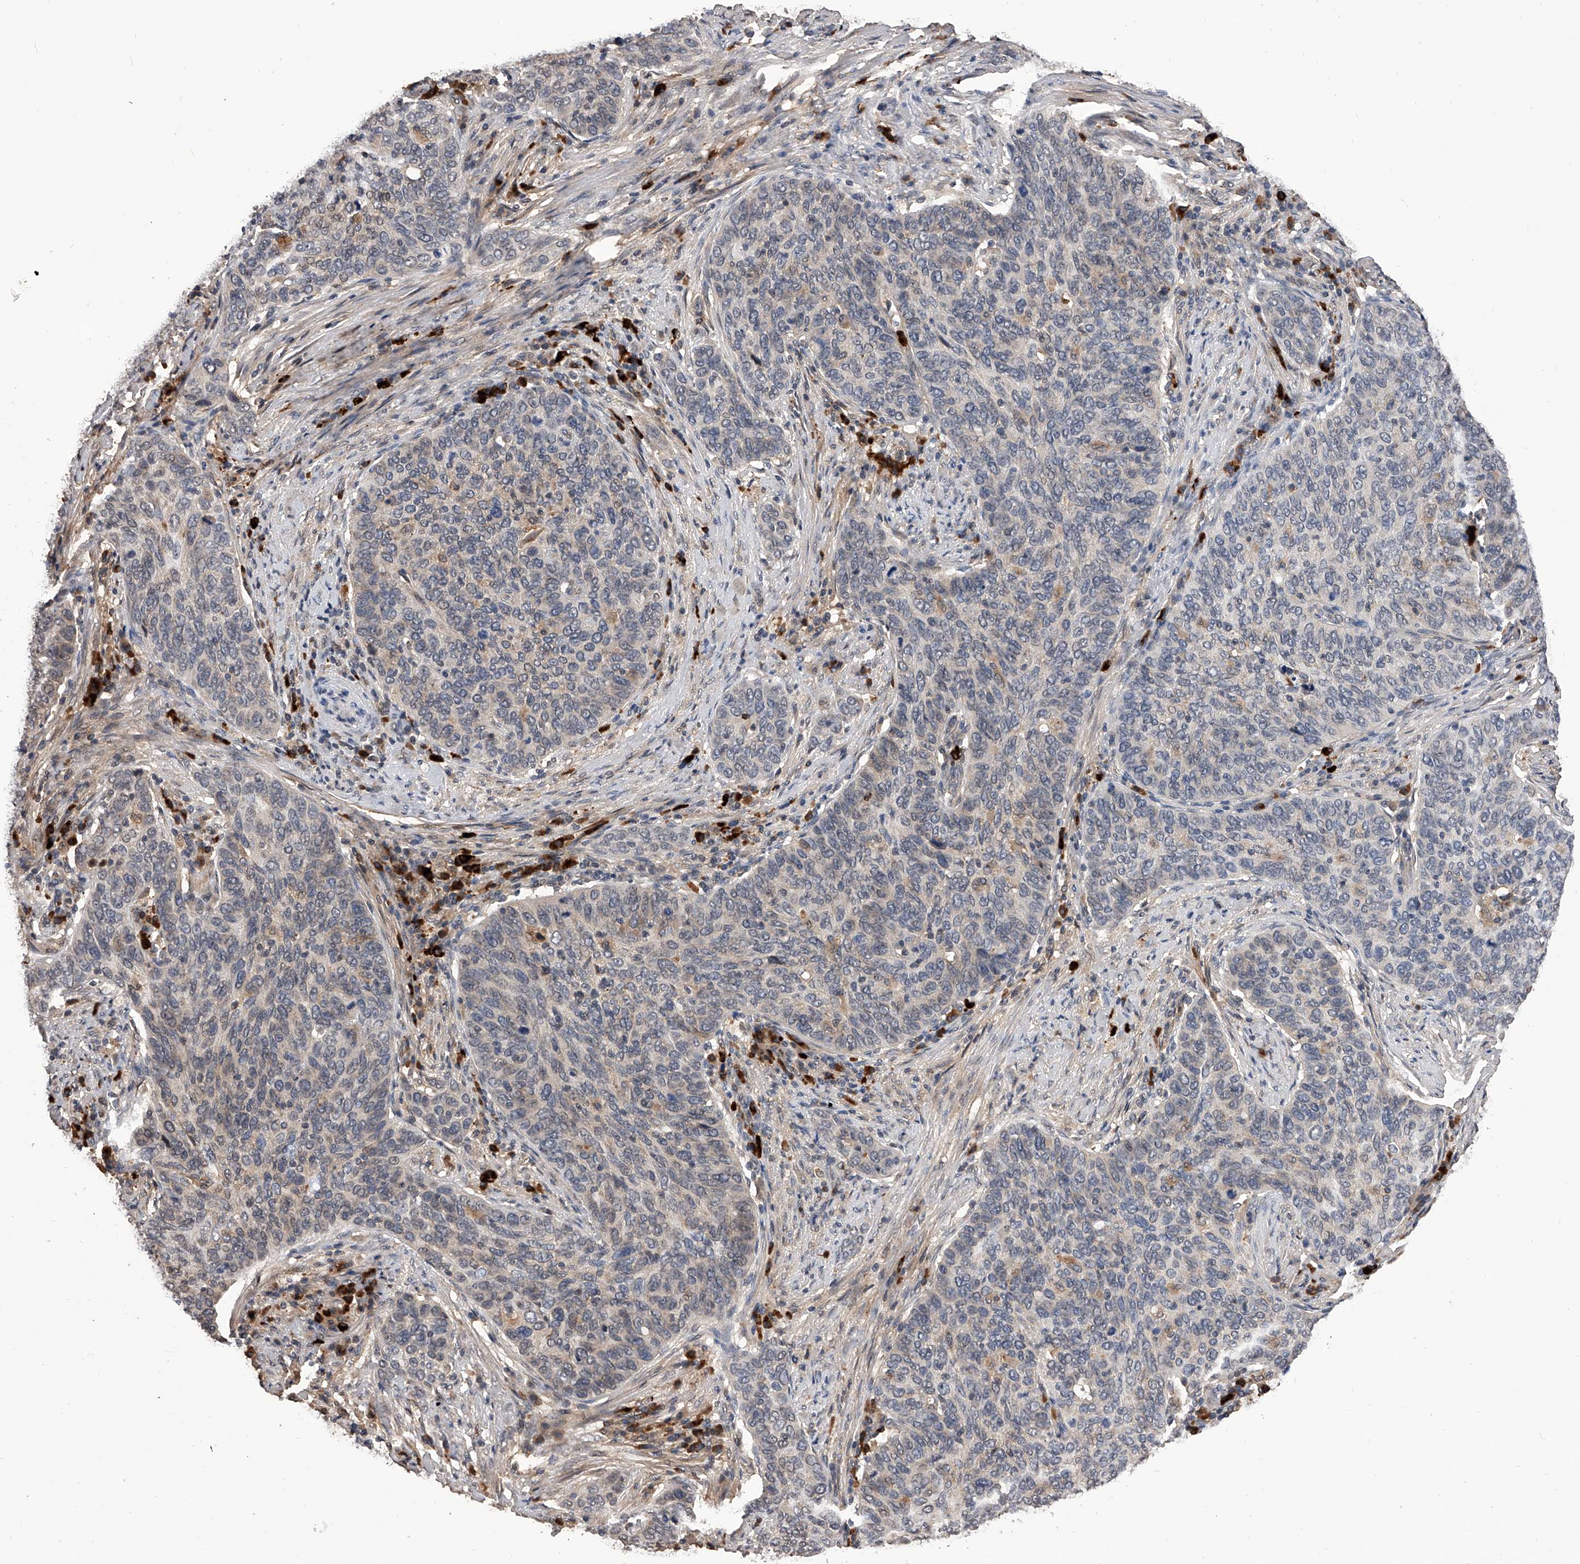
{"staining": {"intensity": "negative", "quantity": "none", "location": "none"}, "tissue": "cervical cancer", "cell_type": "Tumor cells", "image_type": "cancer", "snomed": [{"axis": "morphology", "description": "Squamous cell carcinoma, NOS"}, {"axis": "topography", "description": "Cervix"}], "caption": "Tumor cells are negative for protein expression in human cervical cancer. The staining was performed using DAB (3,3'-diaminobenzidine) to visualize the protein expression in brown, while the nuclei were stained in blue with hematoxylin (Magnification: 20x).", "gene": "CFAP410", "patient": {"sex": "female", "age": 60}}